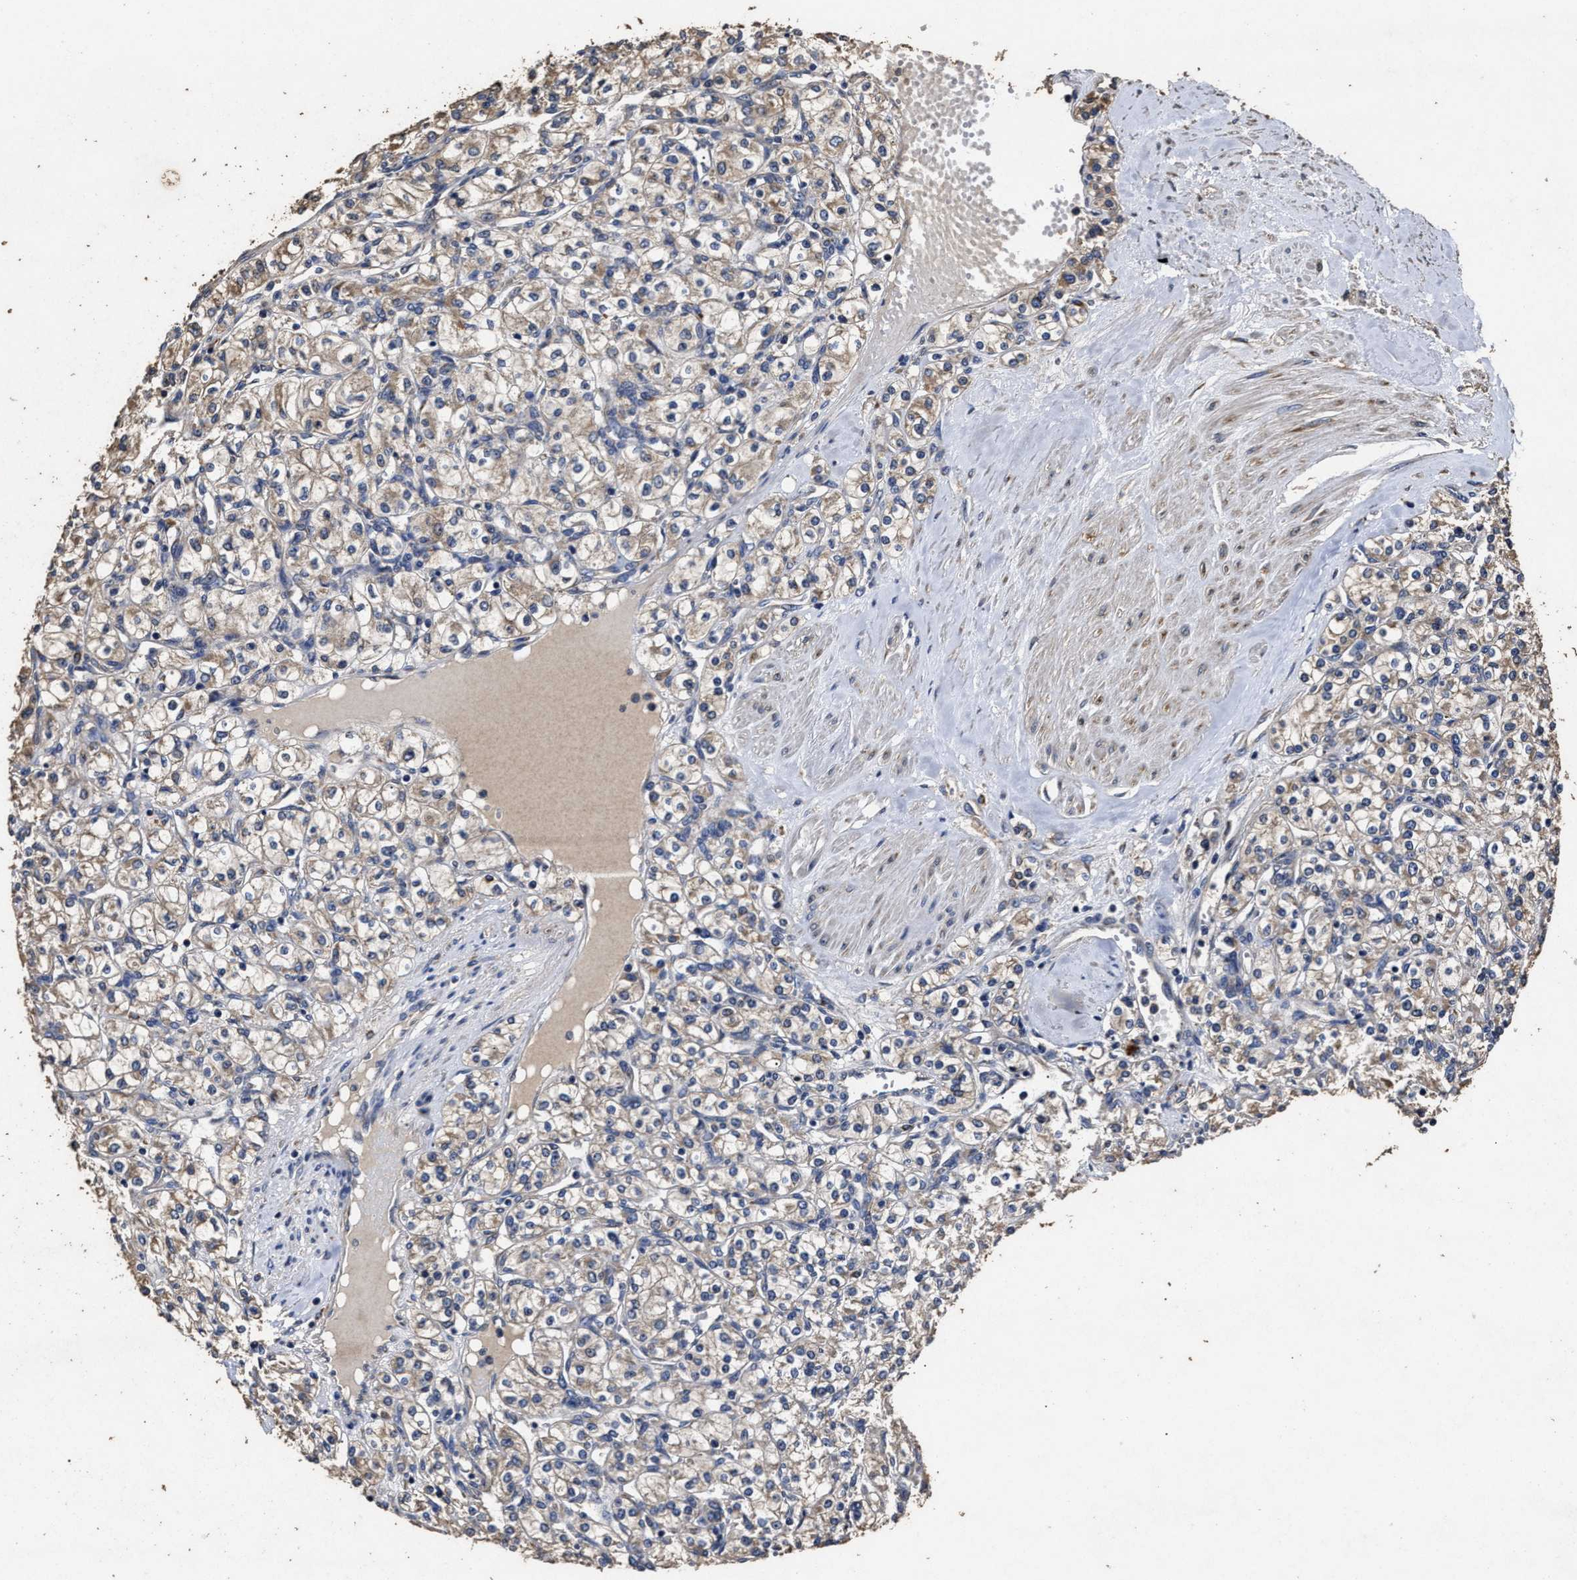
{"staining": {"intensity": "weak", "quantity": ">75%", "location": "cytoplasmic/membranous"}, "tissue": "renal cancer", "cell_type": "Tumor cells", "image_type": "cancer", "snomed": [{"axis": "morphology", "description": "Adenocarcinoma, NOS"}, {"axis": "topography", "description": "Kidney"}], "caption": "Renal adenocarcinoma stained for a protein displays weak cytoplasmic/membranous positivity in tumor cells.", "gene": "PPM1K", "patient": {"sex": "male", "age": 77}}